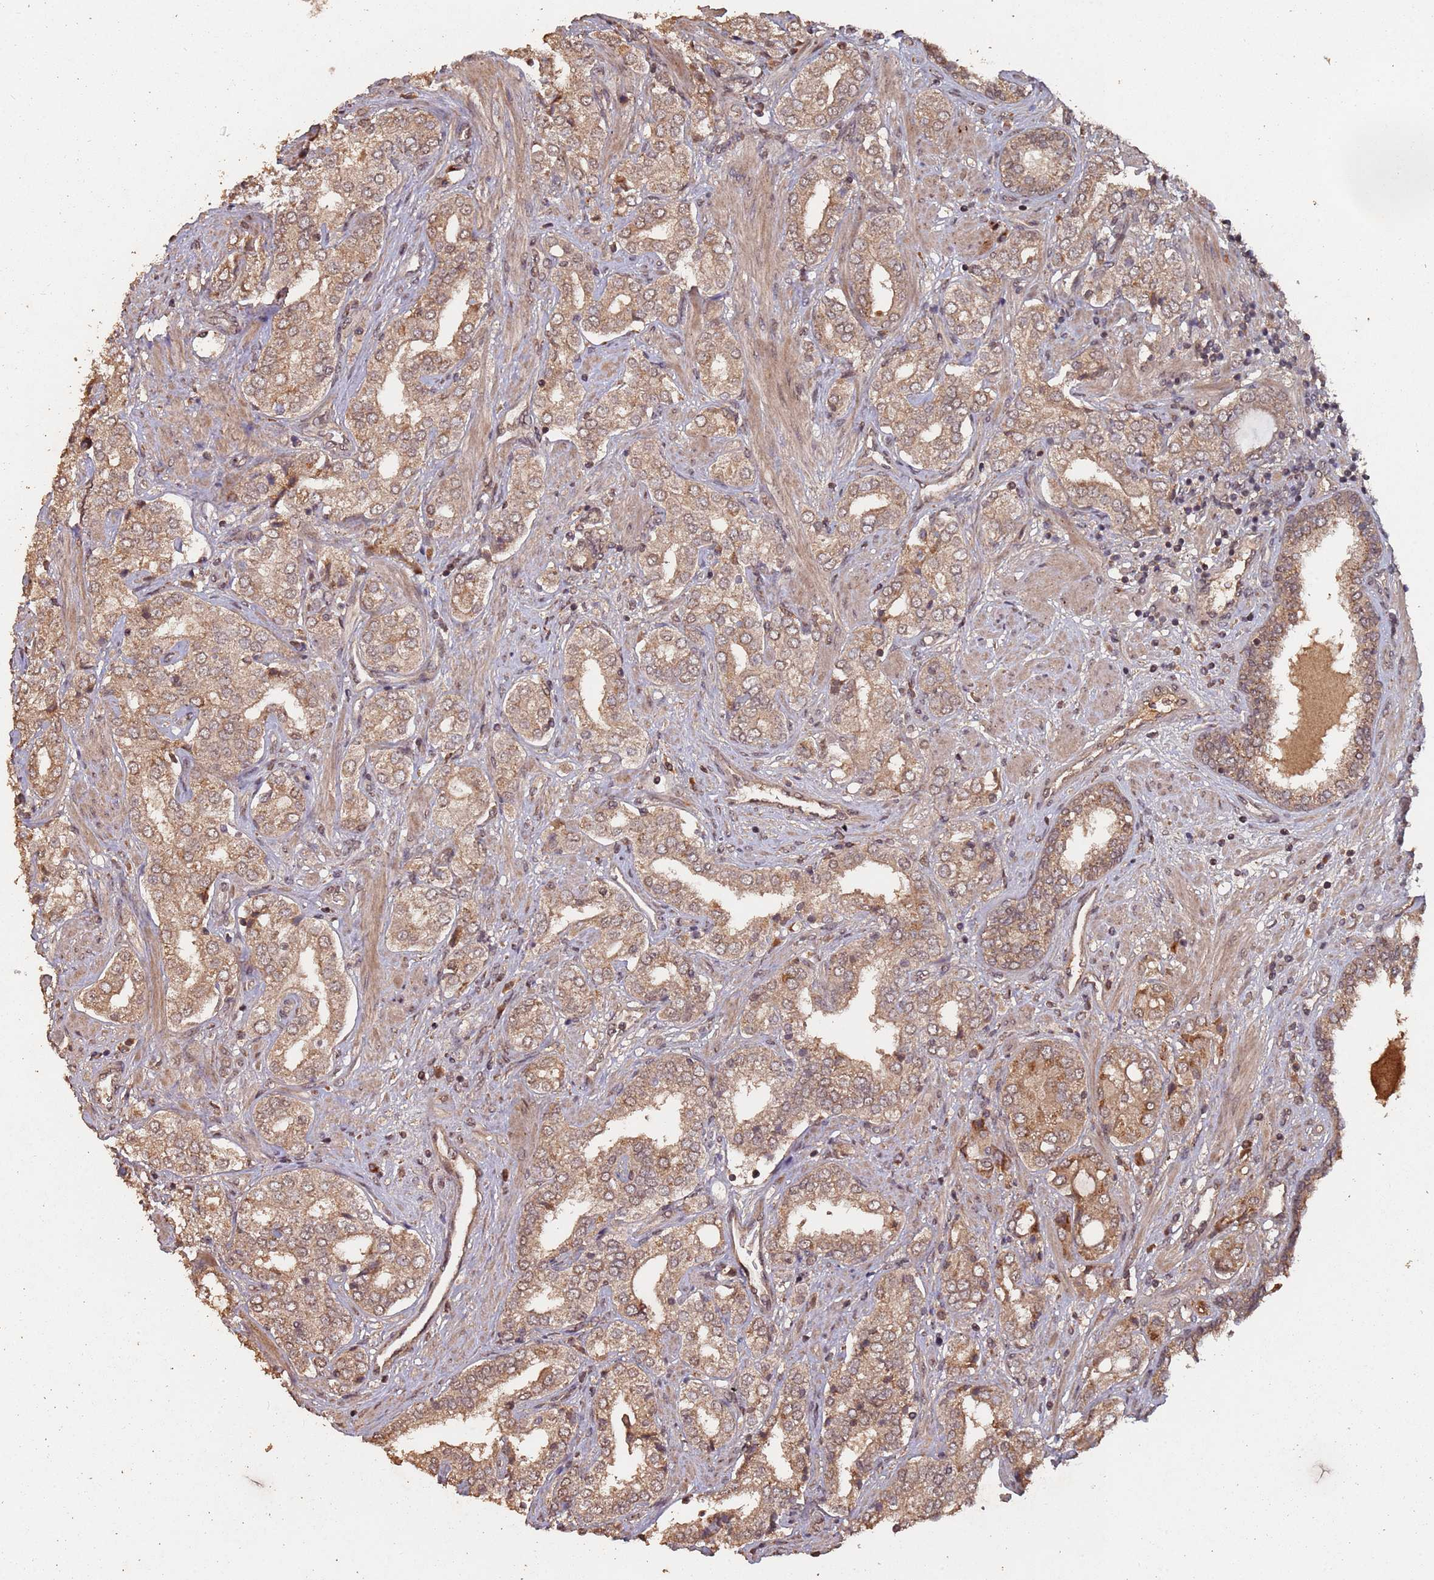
{"staining": {"intensity": "moderate", "quantity": ">75%", "location": "cytoplasmic/membranous"}, "tissue": "prostate cancer", "cell_type": "Tumor cells", "image_type": "cancer", "snomed": [{"axis": "morphology", "description": "Adenocarcinoma, High grade"}, {"axis": "topography", "description": "Prostate"}], "caption": "Protein staining of prostate cancer (high-grade adenocarcinoma) tissue displays moderate cytoplasmic/membranous staining in approximately >75% of tumor cells.", "gene": "FRAT1", "patient": {"sex": "male", "age": 71}}